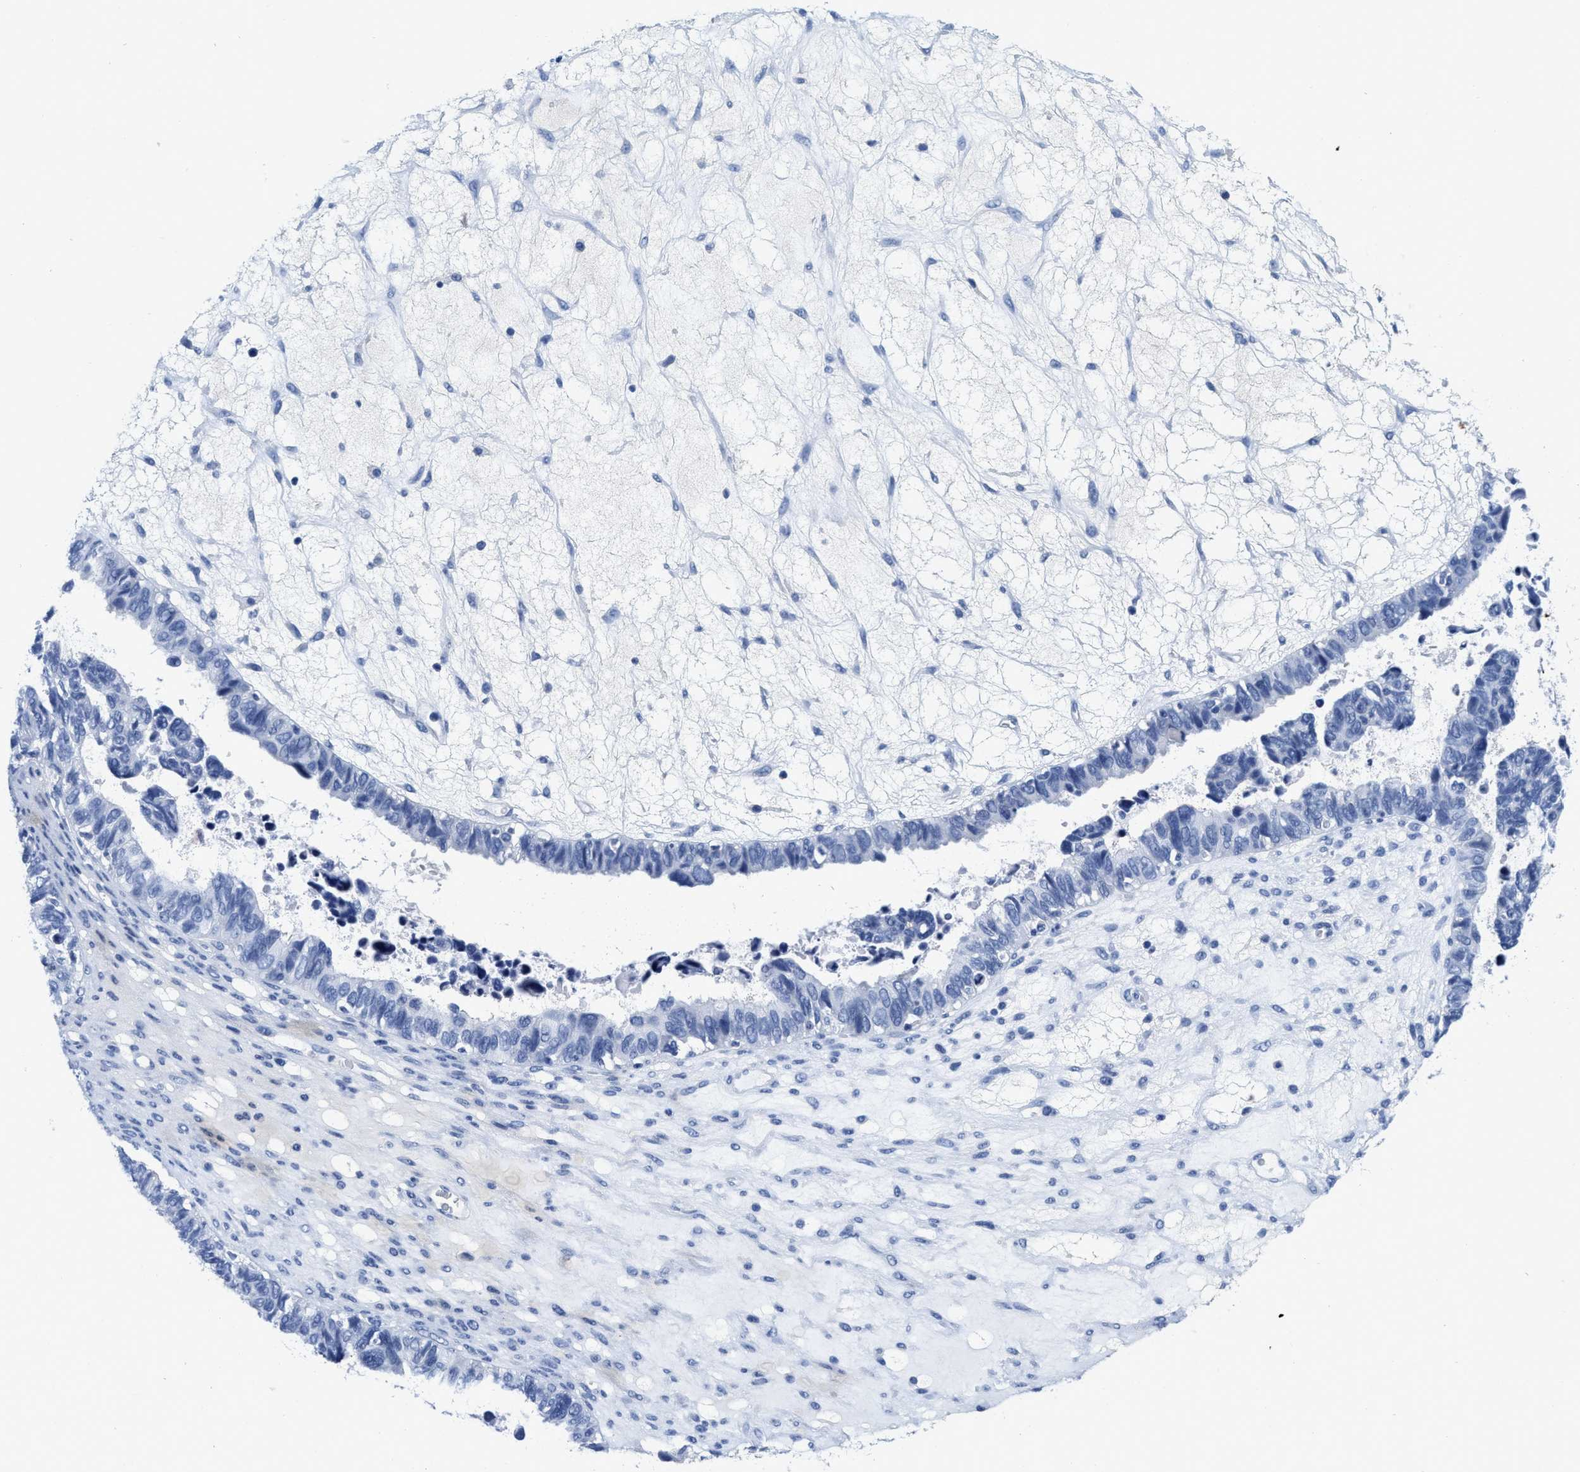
{"staining": {"intensity": "negative", "quantity": "none", "location": "none"}, "tissue": "ovarian cancer", "cell_type": "Tumor cells", "image_type": "cancer", "snomed": [{"axis": "morphology", "description": "Cystadenocarcinoma, serous, NOS"}, {"axis": "topography", "description": "Ovary"}], "caption": "IHC photomicrograph of human ovarian cancer stained for a protein (brown), which exhibits no staining in tumor cells.", "gene": "TTC3", "patient": {"sex": "female", "age": 79}}